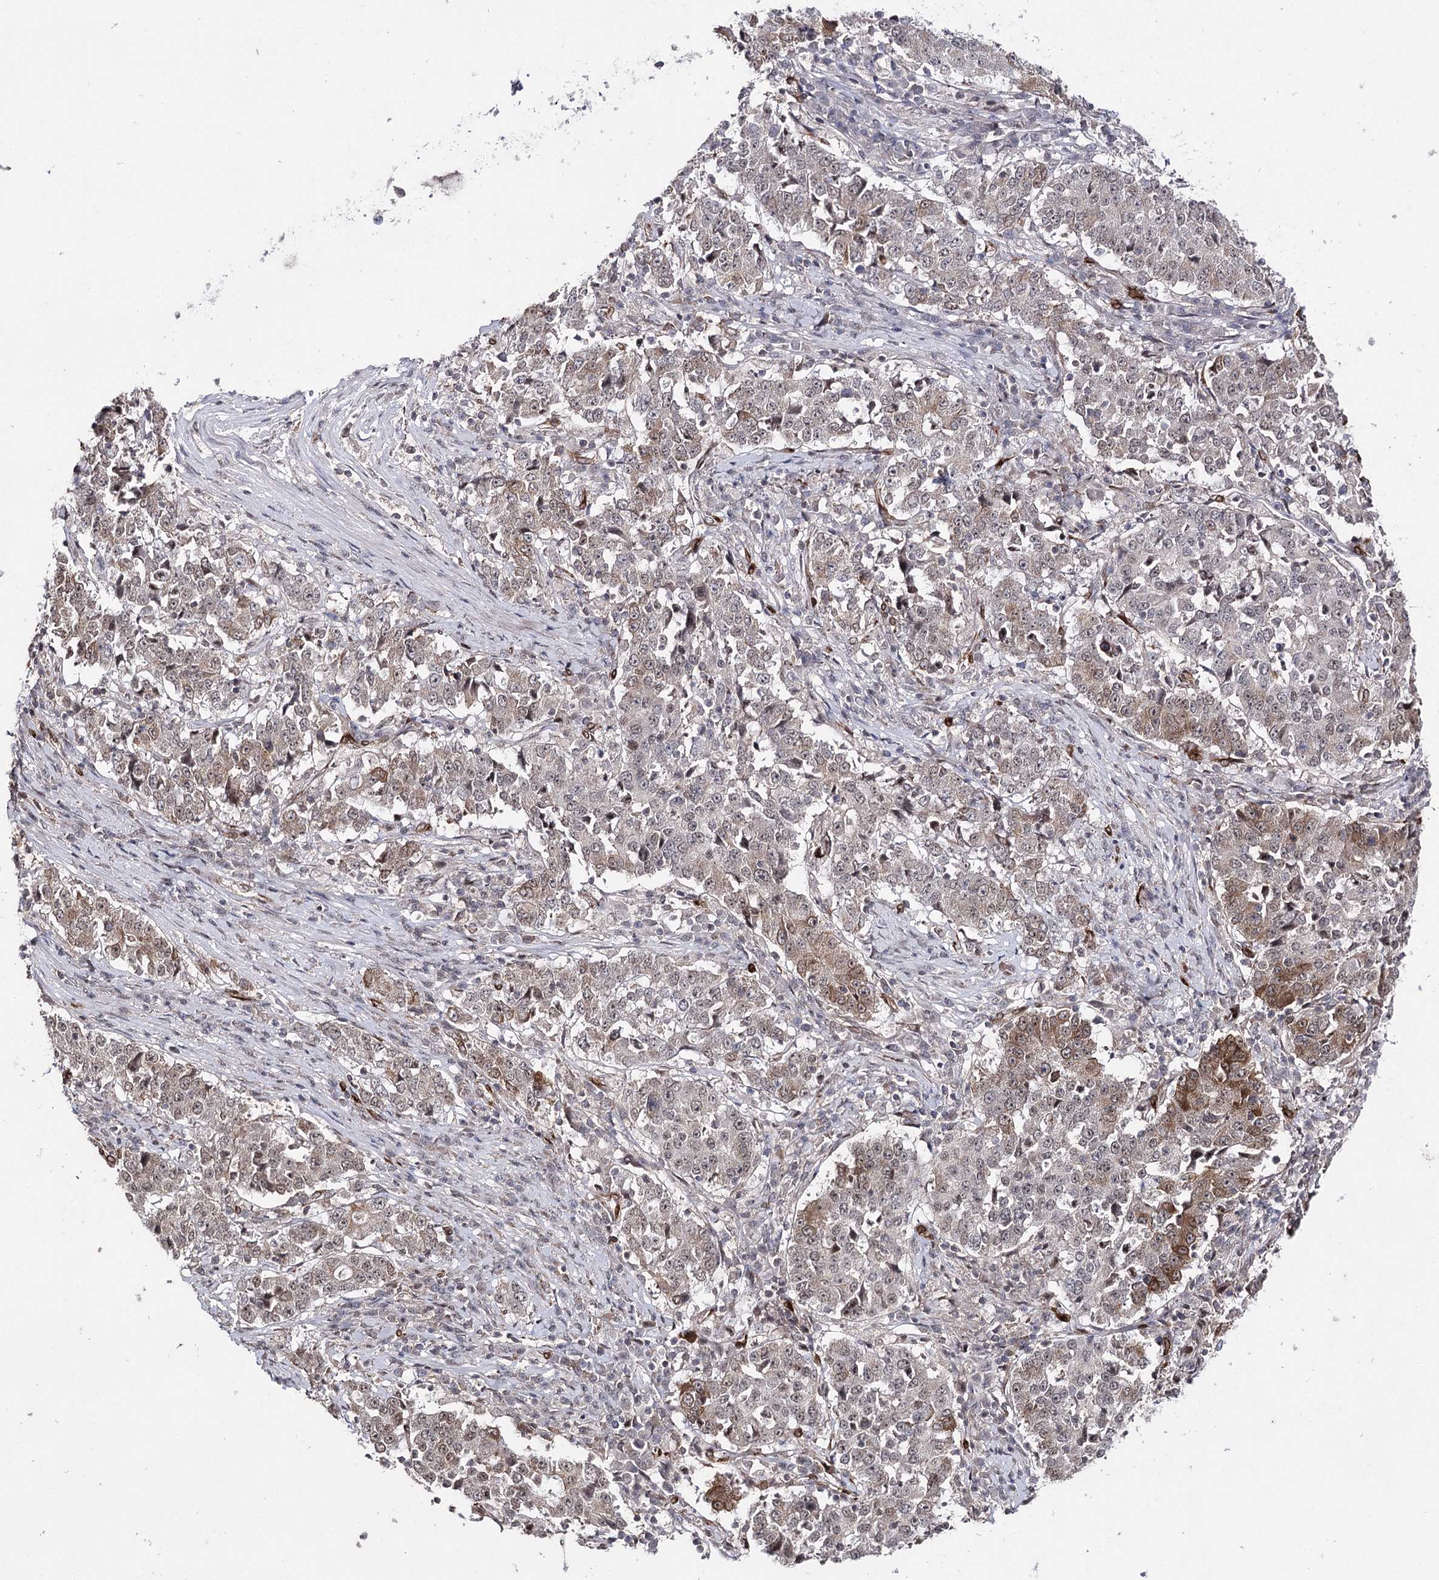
{"staining": {"intensity": "moderate", "quantity": "<25%", "location": "cytoplasmic/membranous"}, "tissue": "stomach cancer", "cell_type": "Tumor cells", "image_type": "cancer", "snomed": [{"axis": "morphology", "description": "Adenocarcinoma, NOS"}, {"axis": "topography", "description": "Stomach"}], "caption": "Approximately <25% of tumor cells in adenocarcinoma (stomach) demonstrate moderate cytoplasmic/membranous protein staining as visualized by brown immunohistochemical staining.", "gene": "HSD11B2", "patient": {"sex": "male", "age": 59}}